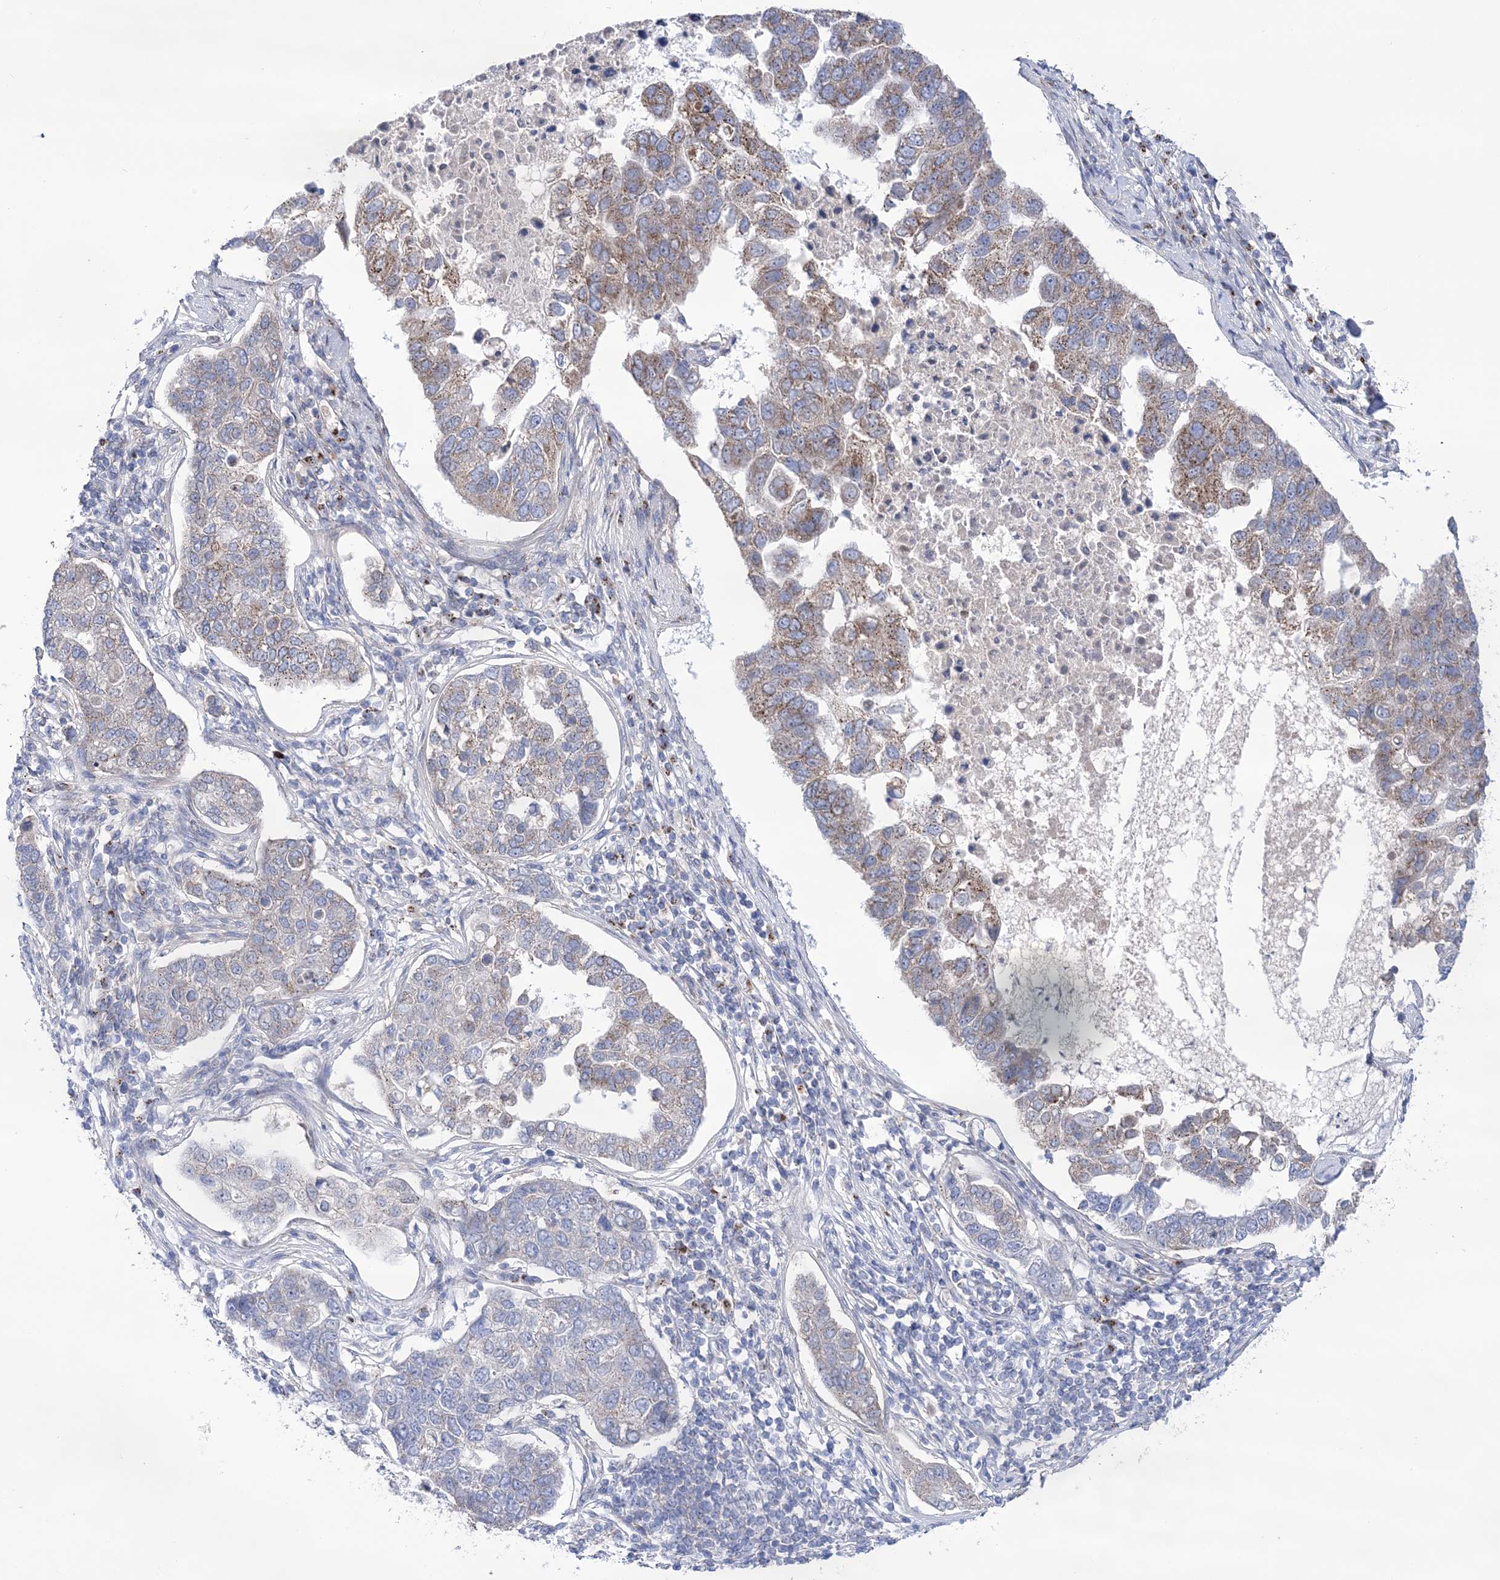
{"staining": {"intensity": "moderate", "quantity": "<25%", "location": "cytoplasmic/membranous"}, "tissue": "pancreatic cancer", "cell_type": "Tumor cells", "image_type": "cancer", "snomed": [{"axis": "morphology", "description": "Adenocarcinoma, NOS"}, {"axis": "topography", "description": "Pancreas"}], "caption": "Pancreatic adenocarcinoma tissue displays moderate cytoplasmic/membranous positivity in approximately <25% of tumor cells", "gene": "COPB2", "patient": {"sex": "female", "age": 61}}